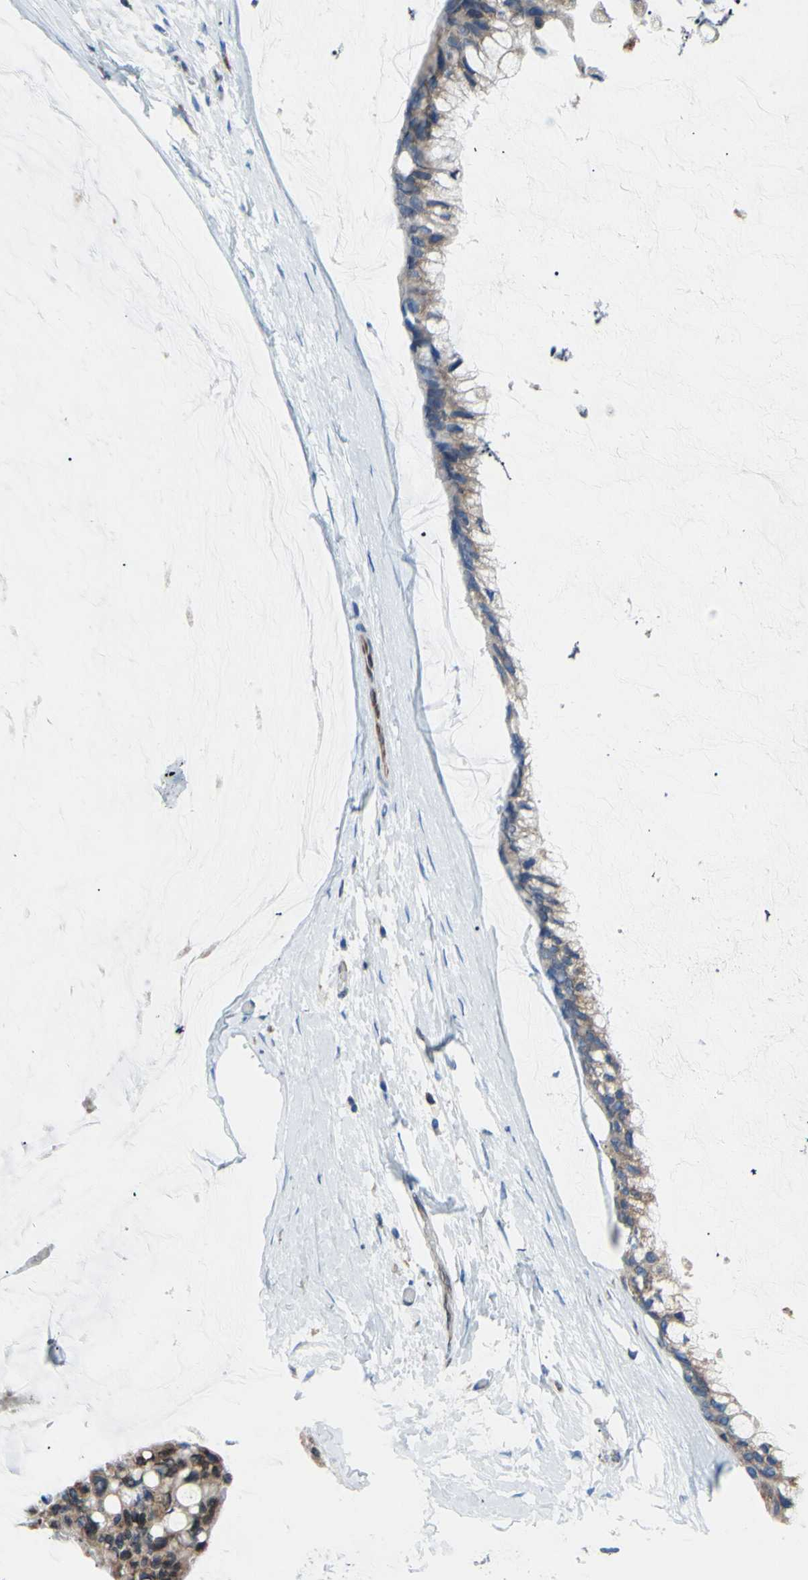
{"staining": {"intensity": "weak", "quantity": ">75%", "location": "cytoplasmic/membranous"}, "tissue": "ovarian cancer", "cell_type": "Tumor cells", "image_type": "cancer", "snomed": [{"axis": "morphology", "description": "Cystadenocarcinoma, mucinous, NOS"}, {"axis": "topography", "description": "Ovary"}], "caption": "A histopathology image showing weak cytoplasmic/membranous positivity in about >75% of tumor cells in ovarian cancer, as visualized by brown immunohistochemical staining.", "gene": "MGST2", "patient": {"sex": "female", "age": 39}}